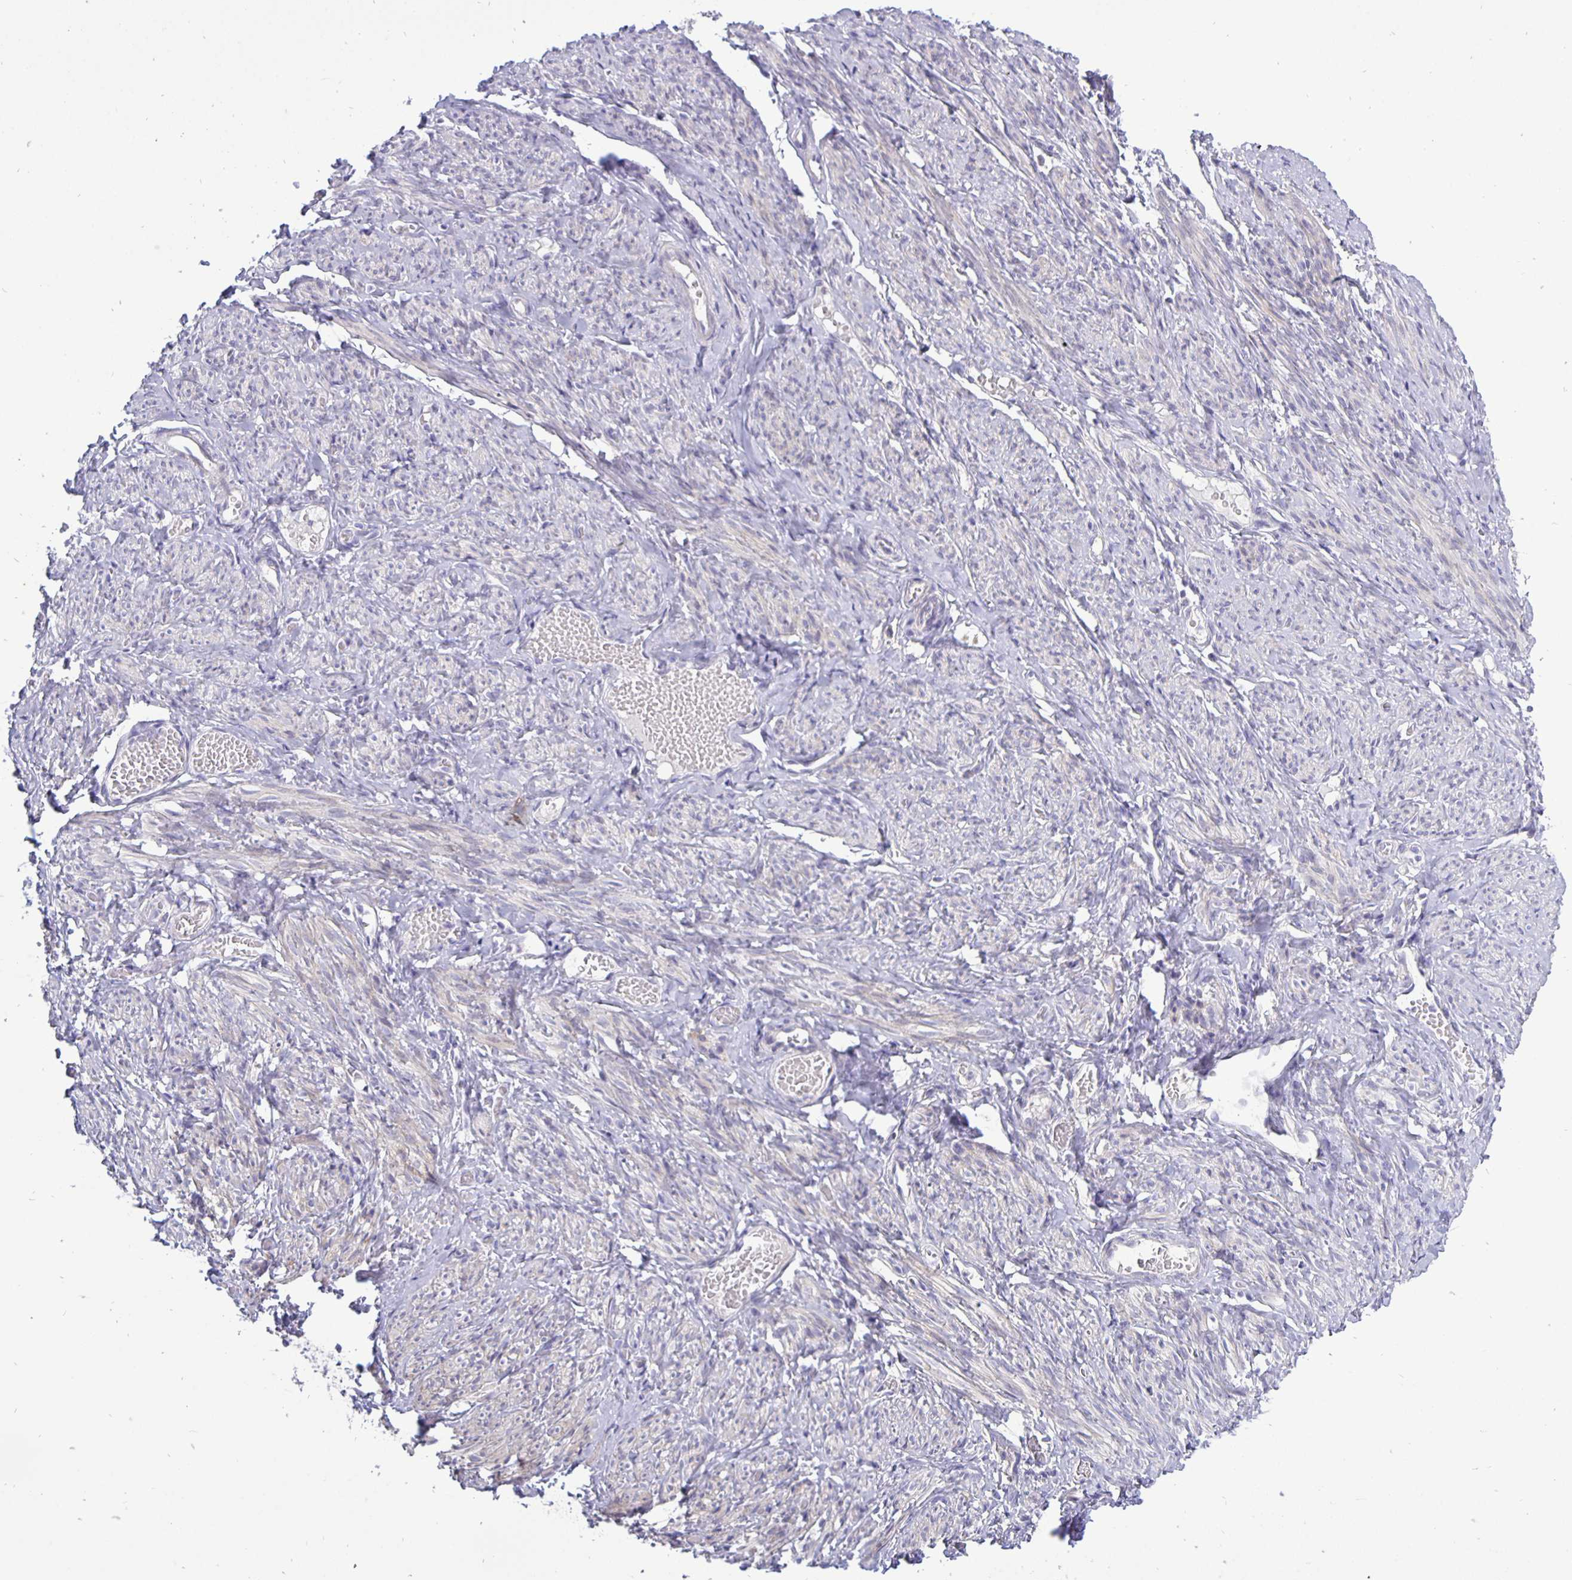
{"staining": {"intensity": "negative", "quantity": "none", "location": "none"}, "tissue": "smooth muscle", "cell_type": "Smooth muscle cells", "image_type": "normal", "snomed": [{"axis": "morphology", "description": "Normal tissue, NOS"}, {"axis": "topography", "description": "Smooth muscle"}], "caption": "This image is of unremarkable smooth muscle stained with immunohistochemistry to label a protein in brown with the nuclei are counter-stained blue. There is no expression in smooth muscle cells. The staining was performed using DAB (3,3'-diaminobenzidine) to visualize the protein expression in brown, while the nuclei were stained in blue with hematoxylin (Magnification: 20x).", "gene": "ERBB2", "patient": {"sex": "female", "age": 65}}